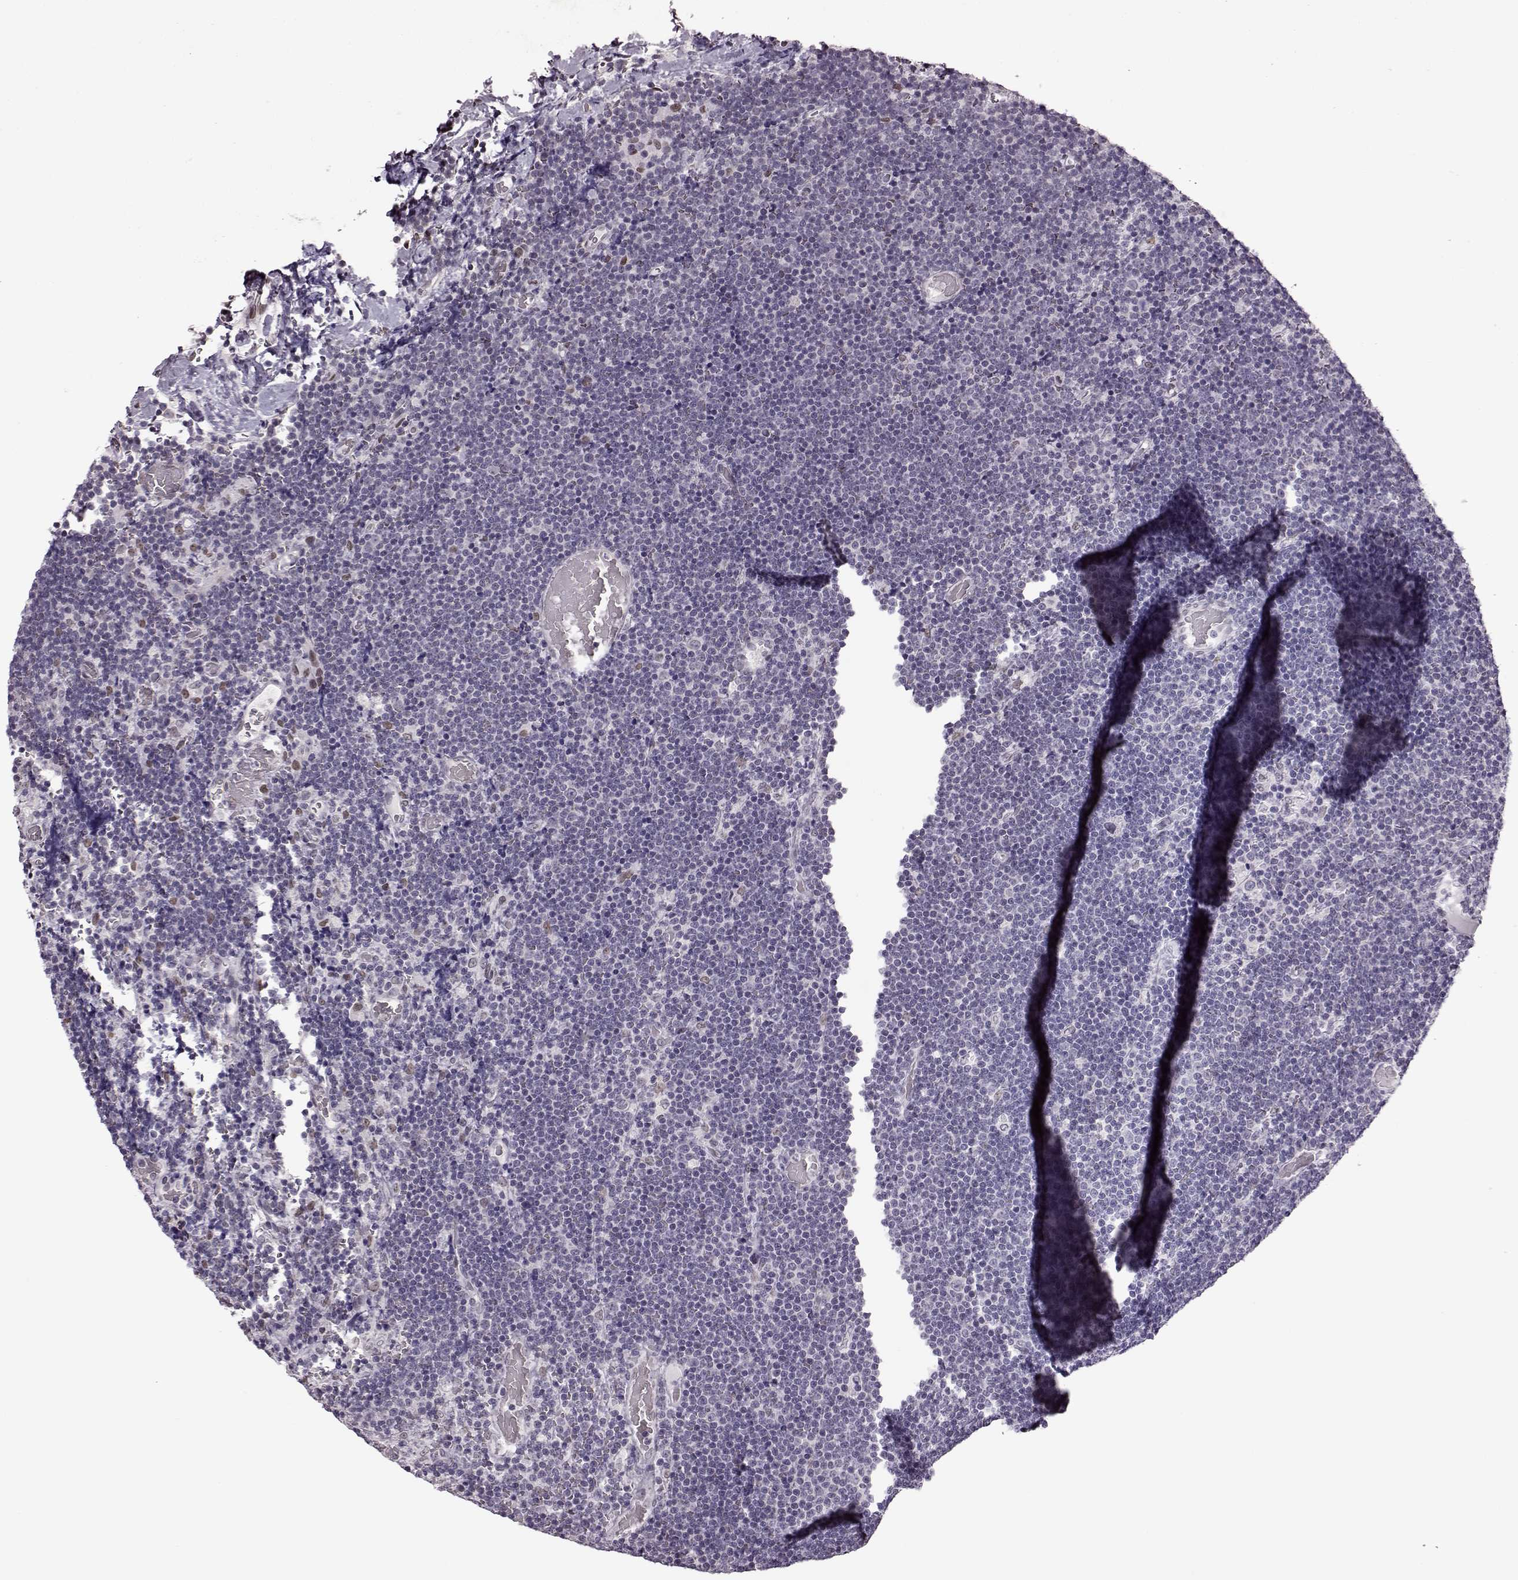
{"staining": {"intensity": "negative", "quantity": "none", "location": "none"}, "tissue": "lymphoma", "cell_type": "Tumor cells", "image_type": "cancer", "snomed": [{"axis": "morphology", "description": "Malignant lymphoma, non-Hodgkin's type, Low grade"}, {"axis": "topography", "description": "Brain"}], "caption": "High power microscopy image of an immunohistochemistry (IHC) photomicrograph of lymphoma, revealing no significant staining in tumor cells. (Brightfield microscopy of DAB (3,3'-diaminobenzidine) immunohistochemistry at high magnification).", "gene": "STX1B", "patient": {"sex": "female", "age": 66}}